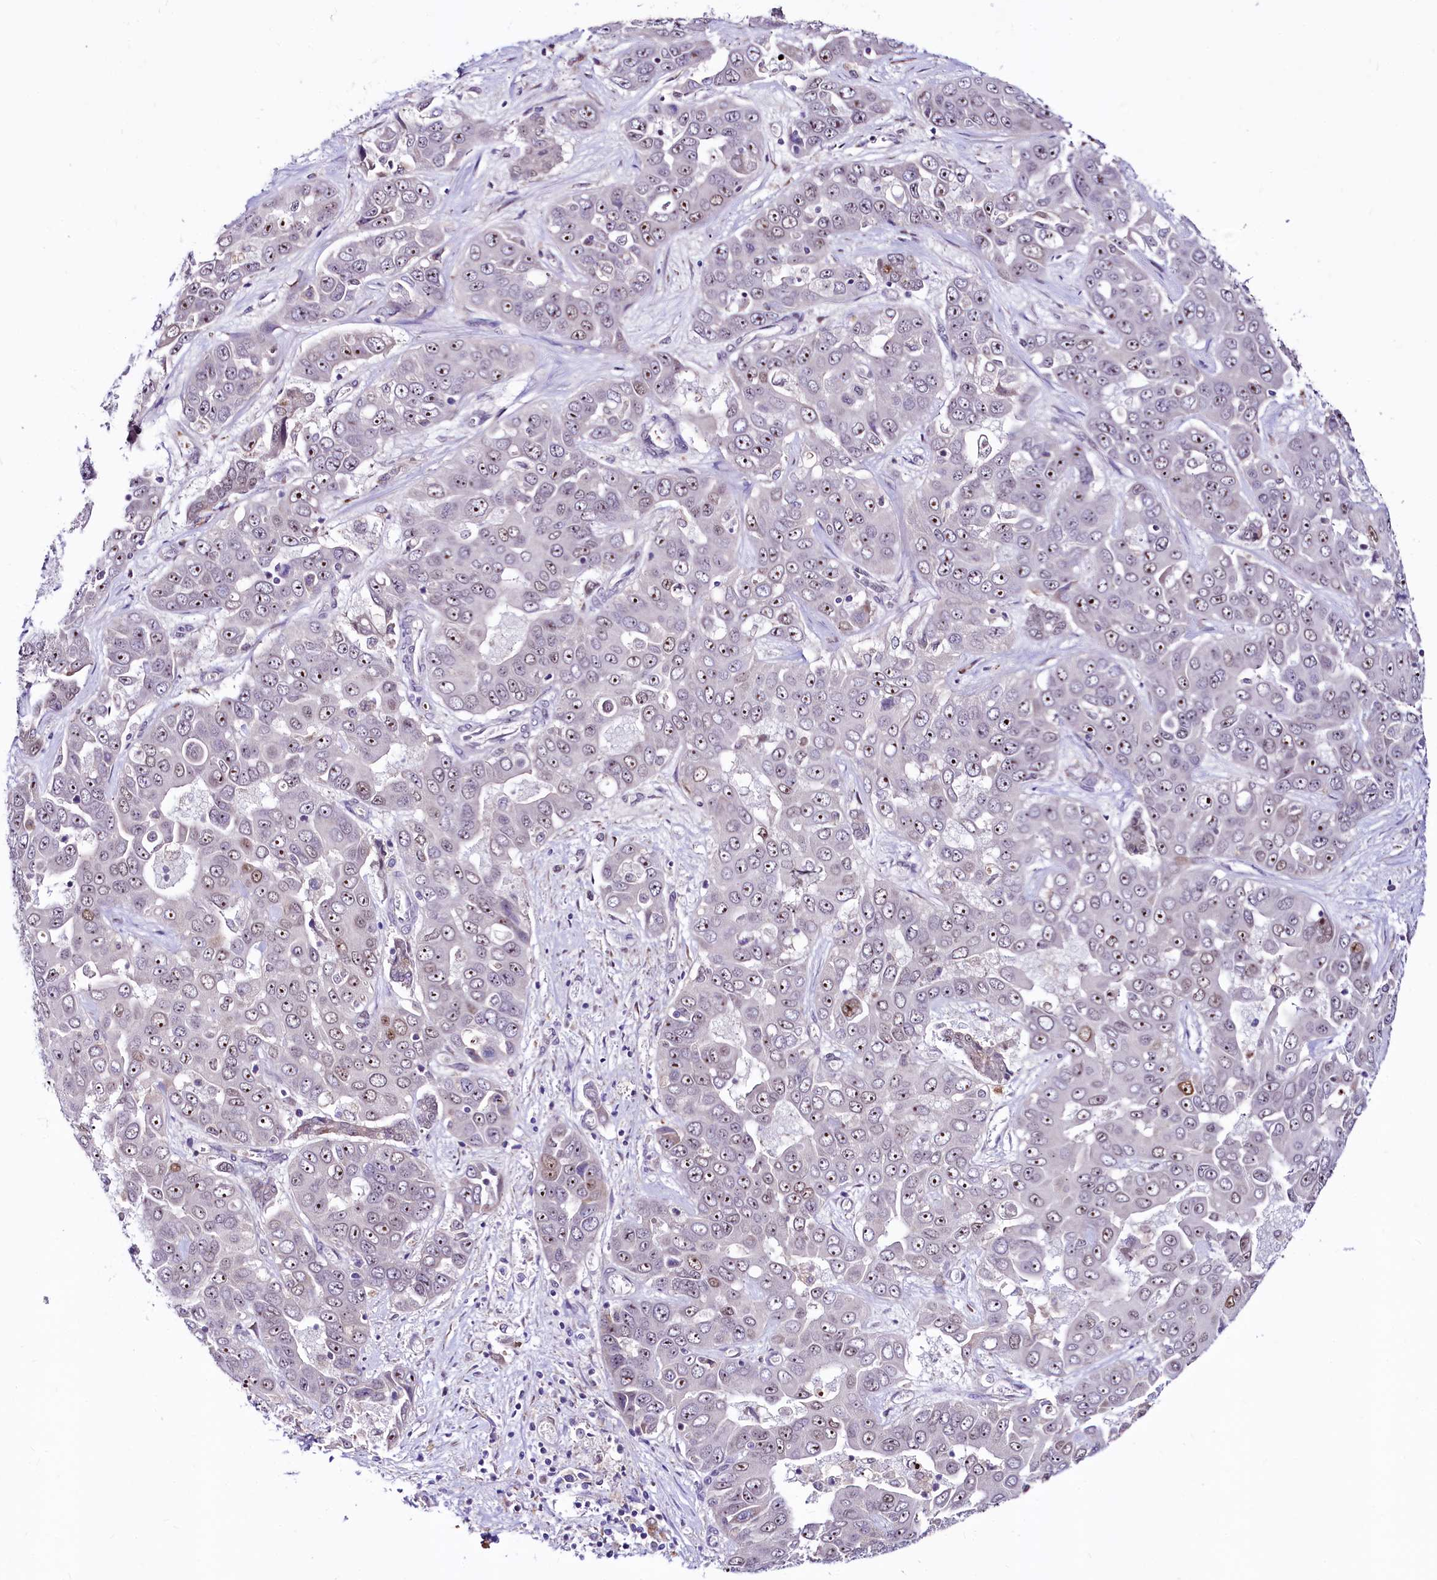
{"staining": {"intensity": "moderate", "quantity": "25%-75%", "location": "nuclear"}, "tissue": "liver cancer", "cell_type": "Tumor cells", "image_type": "cancer", "snomed": [{"axis": "morphology", "description": "Cholangiocarcinoma"}, {"axis": "topography", "description": "Liver"}], "caption": "Liver cancer (cholangiocarcinoma) stained for a protein (brown) reveals moderate nuclear positive staining in approximately 25%-75% of tumor cells.", "gene": "LEUTX", "patient": {"sex": "female", "age": 52}}